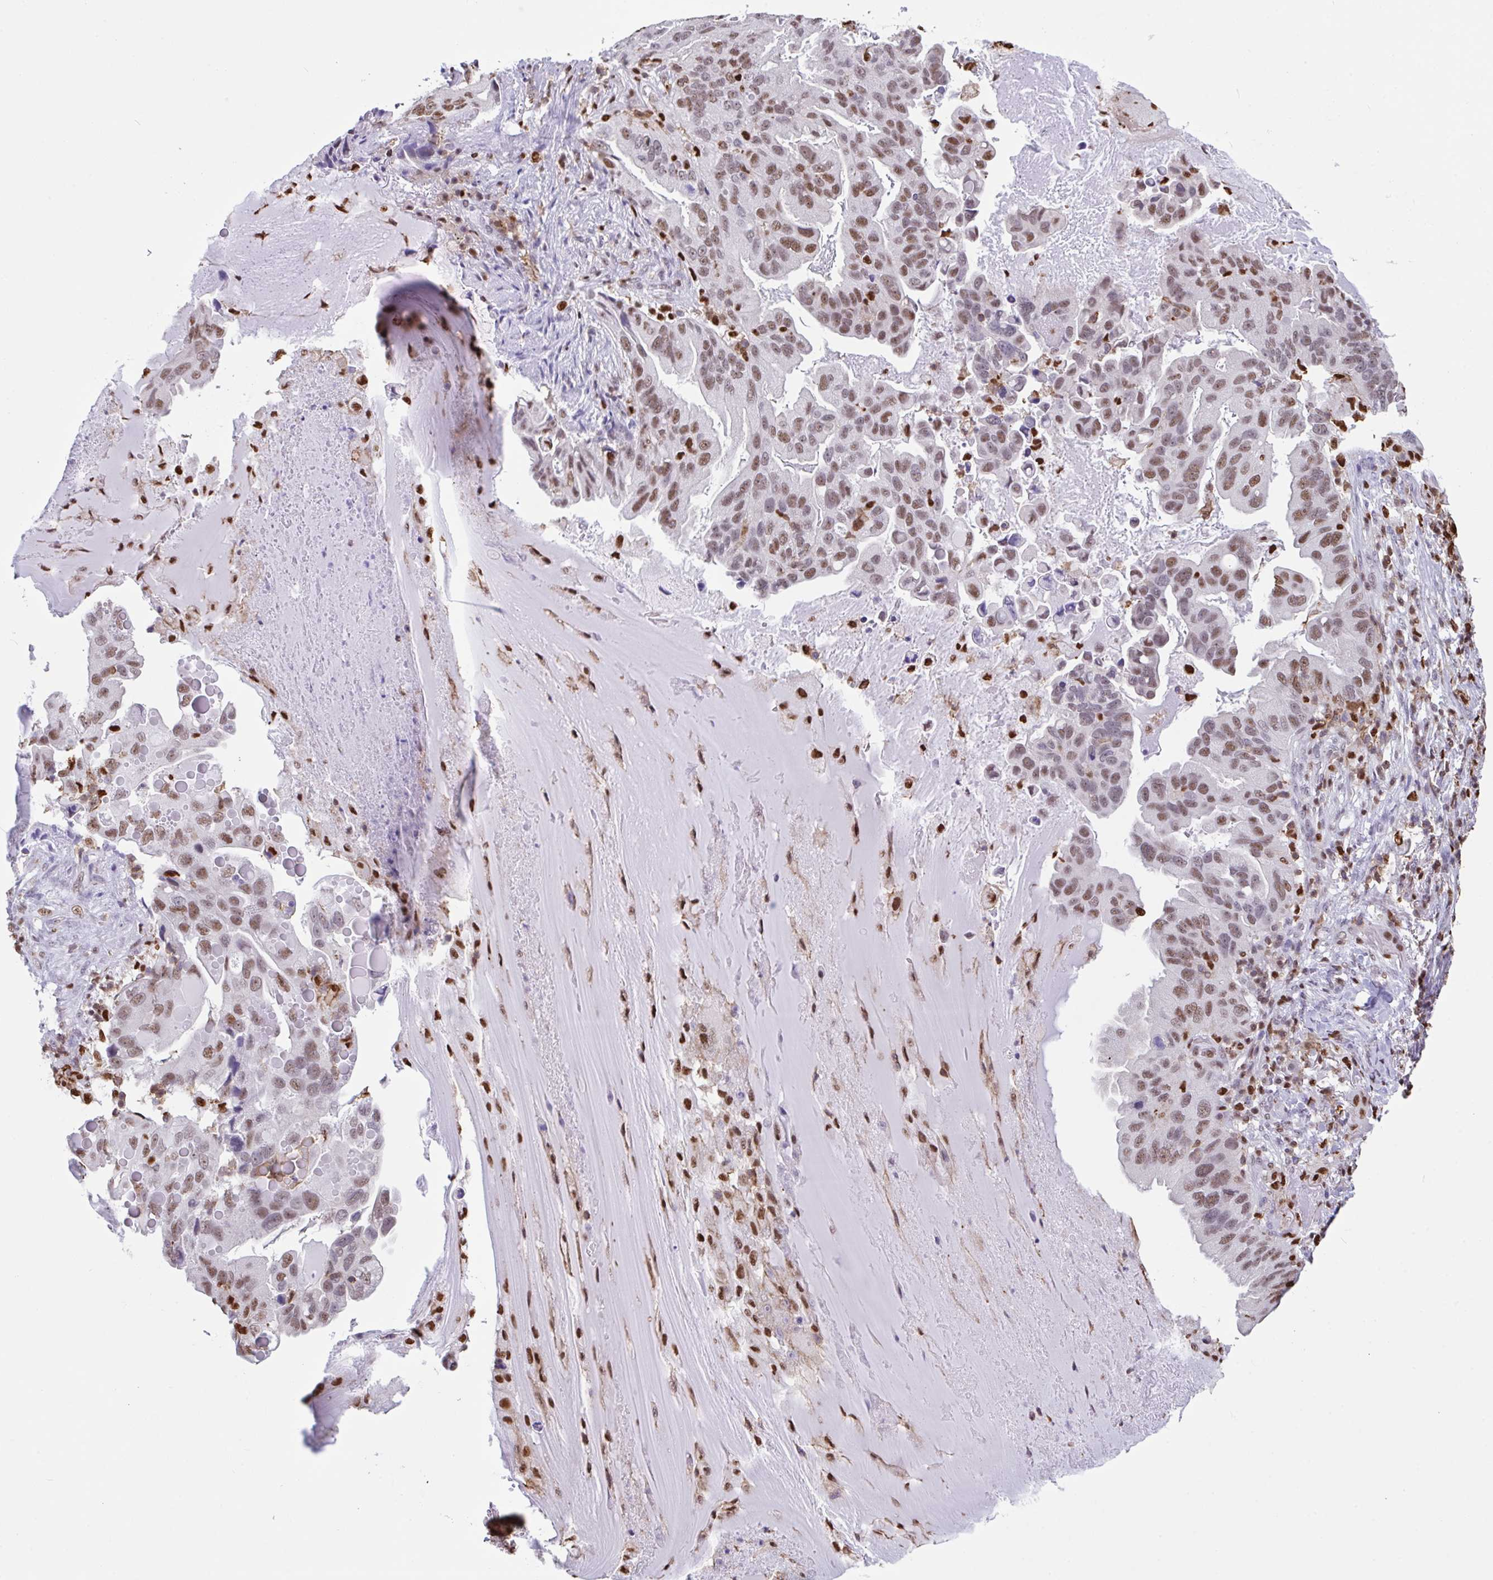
{"staining": {"intensity": "moderate", "quantity": ">75%", "location": "nuclear"}, "tissue": "lung cancer", "cell_type": "Tumor cells", "image_type": "cancer", "snomed": [{"axis": "morphology", "description": "Adenocarcinoma, NOS"}, {"axis": "topography", "description": "Lung"}], "caption": "Immunohistochemical staining of human lung adenocarcinoma displays moderate nuclear protein positivity in about >75% of tumor cells. (DAB (3,3'-diaminobenzidine) = brown stain, brightfield microscopy at high magnification).", "gene": "BTBD10", "patient": {"sex": "female", "age": 69}}